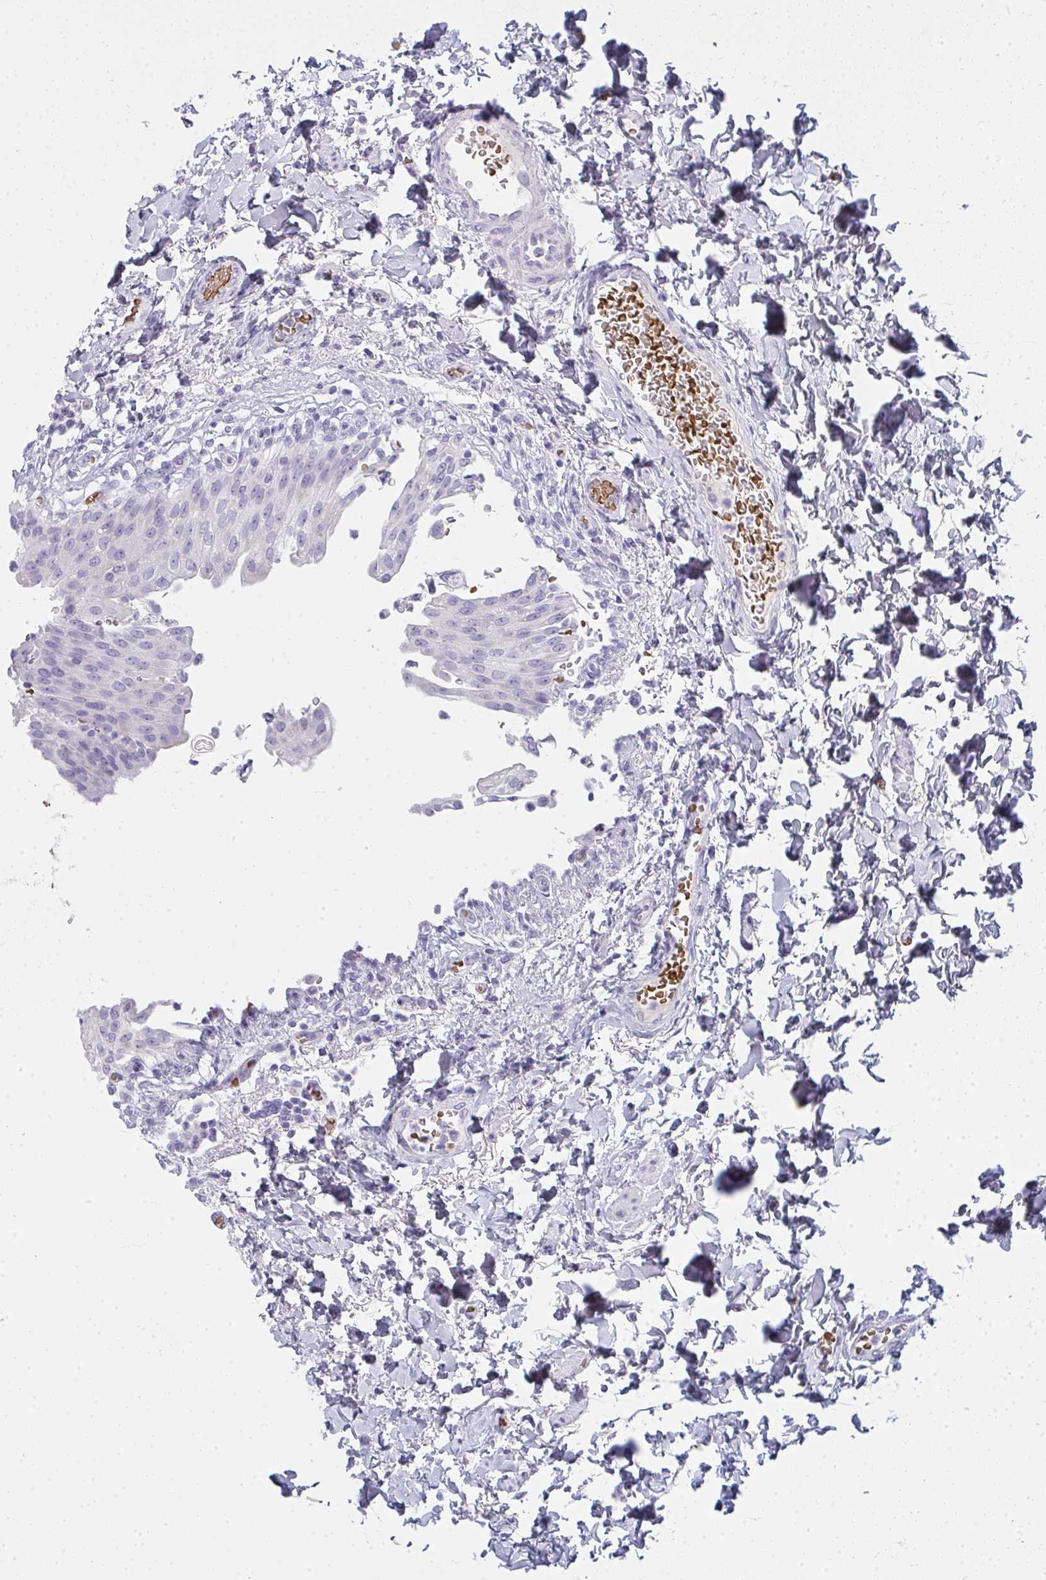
{"staining": {"intensity": "negative", "quantity": "none", "location": "none"}, "tissue": "urinary bladder", "cell_type": "Urothelial cells", "image_type": "normal", "snomed": [{"axis": "morphology", "description": "Normal tissue, NOS"}, {"axis": "topography", "description": "Urinary bladder"}, {"axis": "topography", "description": "Peripheral nerve tissue"}], "caption": "This is a image of immunohistochemistry (IHC) staining of benign urinary bladder, which shows no expression in urothelial cells.", "gene": "ZNF182", "patient": {"sex": "female", "age": 60}}